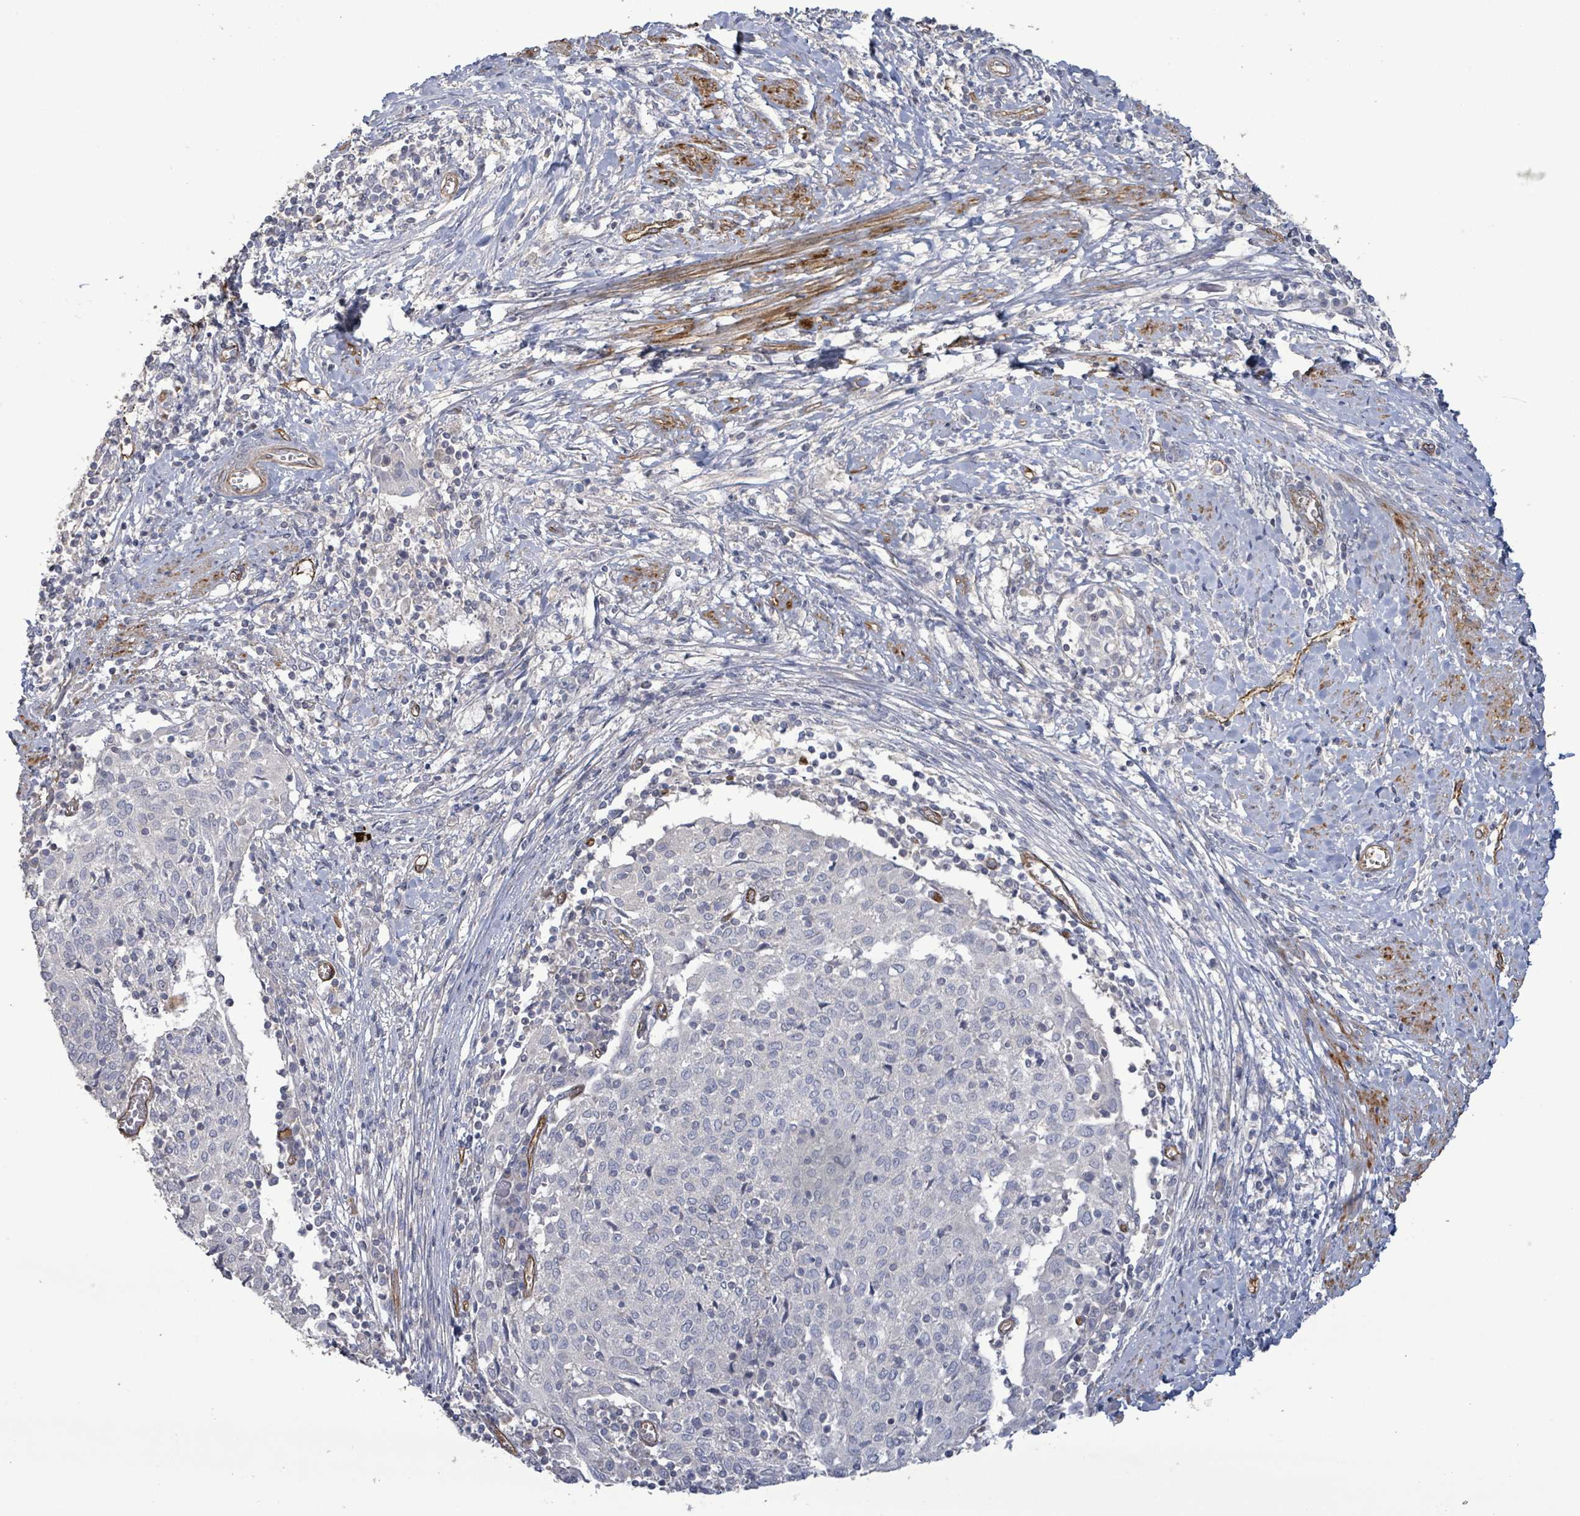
{"staining": {"intensity": "negative", "quantity": "none", "location": "none"}, "tissue": "cervical cancer", "cell_type": "Tumor cells", "image_type": "cancer", "snomed": [{"axis": "morphology", "description": "Squamous cell carcinoma, NOS"}, {"axis": "topography", "description": "Cervix"}], "caption": "Human cervical squamous cell carcinoma stained for a protein using immunohistochemistry reveals no staining in tumor cells.", "gene": "KANK3", "patient": {"sex": "female", "age": 52}}